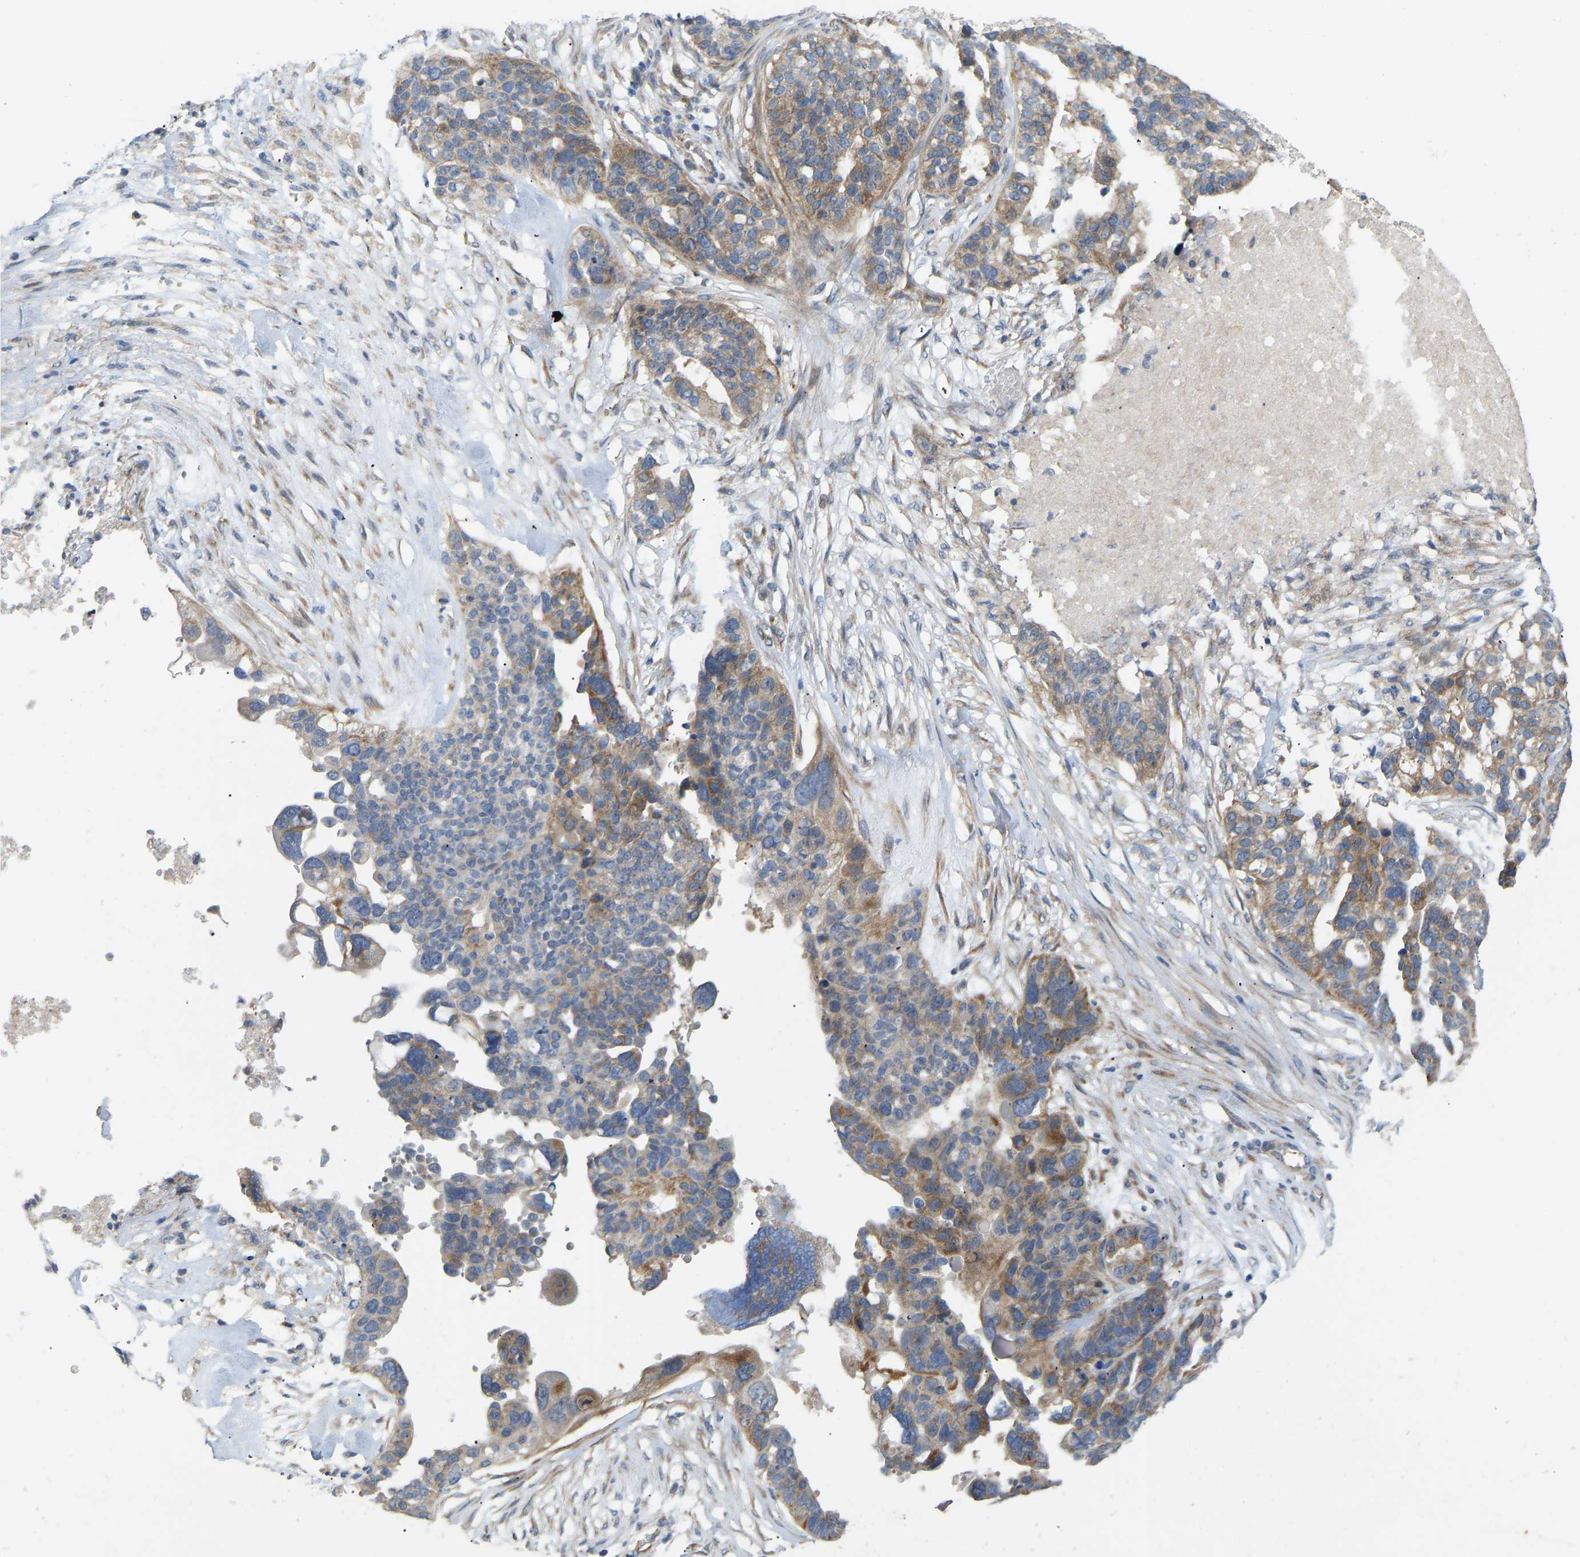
{"staining": {"intensity": "moderate", "quantity": "25%-75%", "location": "cytoplasmic/membranous"}, "tissue": "ovarian cancer", "cell_type": "Tumor cells", "image_type": "cancer", "snomed": [{"axis": "morphology", "description": "Cystadenocarcinoma, serous, NOS"}, {"axis": "topography", "description": "Ovary"}], "caption": "Human ovarian cancer (serous cystadenocarcinoma) stained for a protein (brown) exhibits moderate cytoplasmic/membranous positive staining in about 25%-75% of tumor cells.", "gene": "HACD2", "patient": {"sex": "female", "age": 59}}